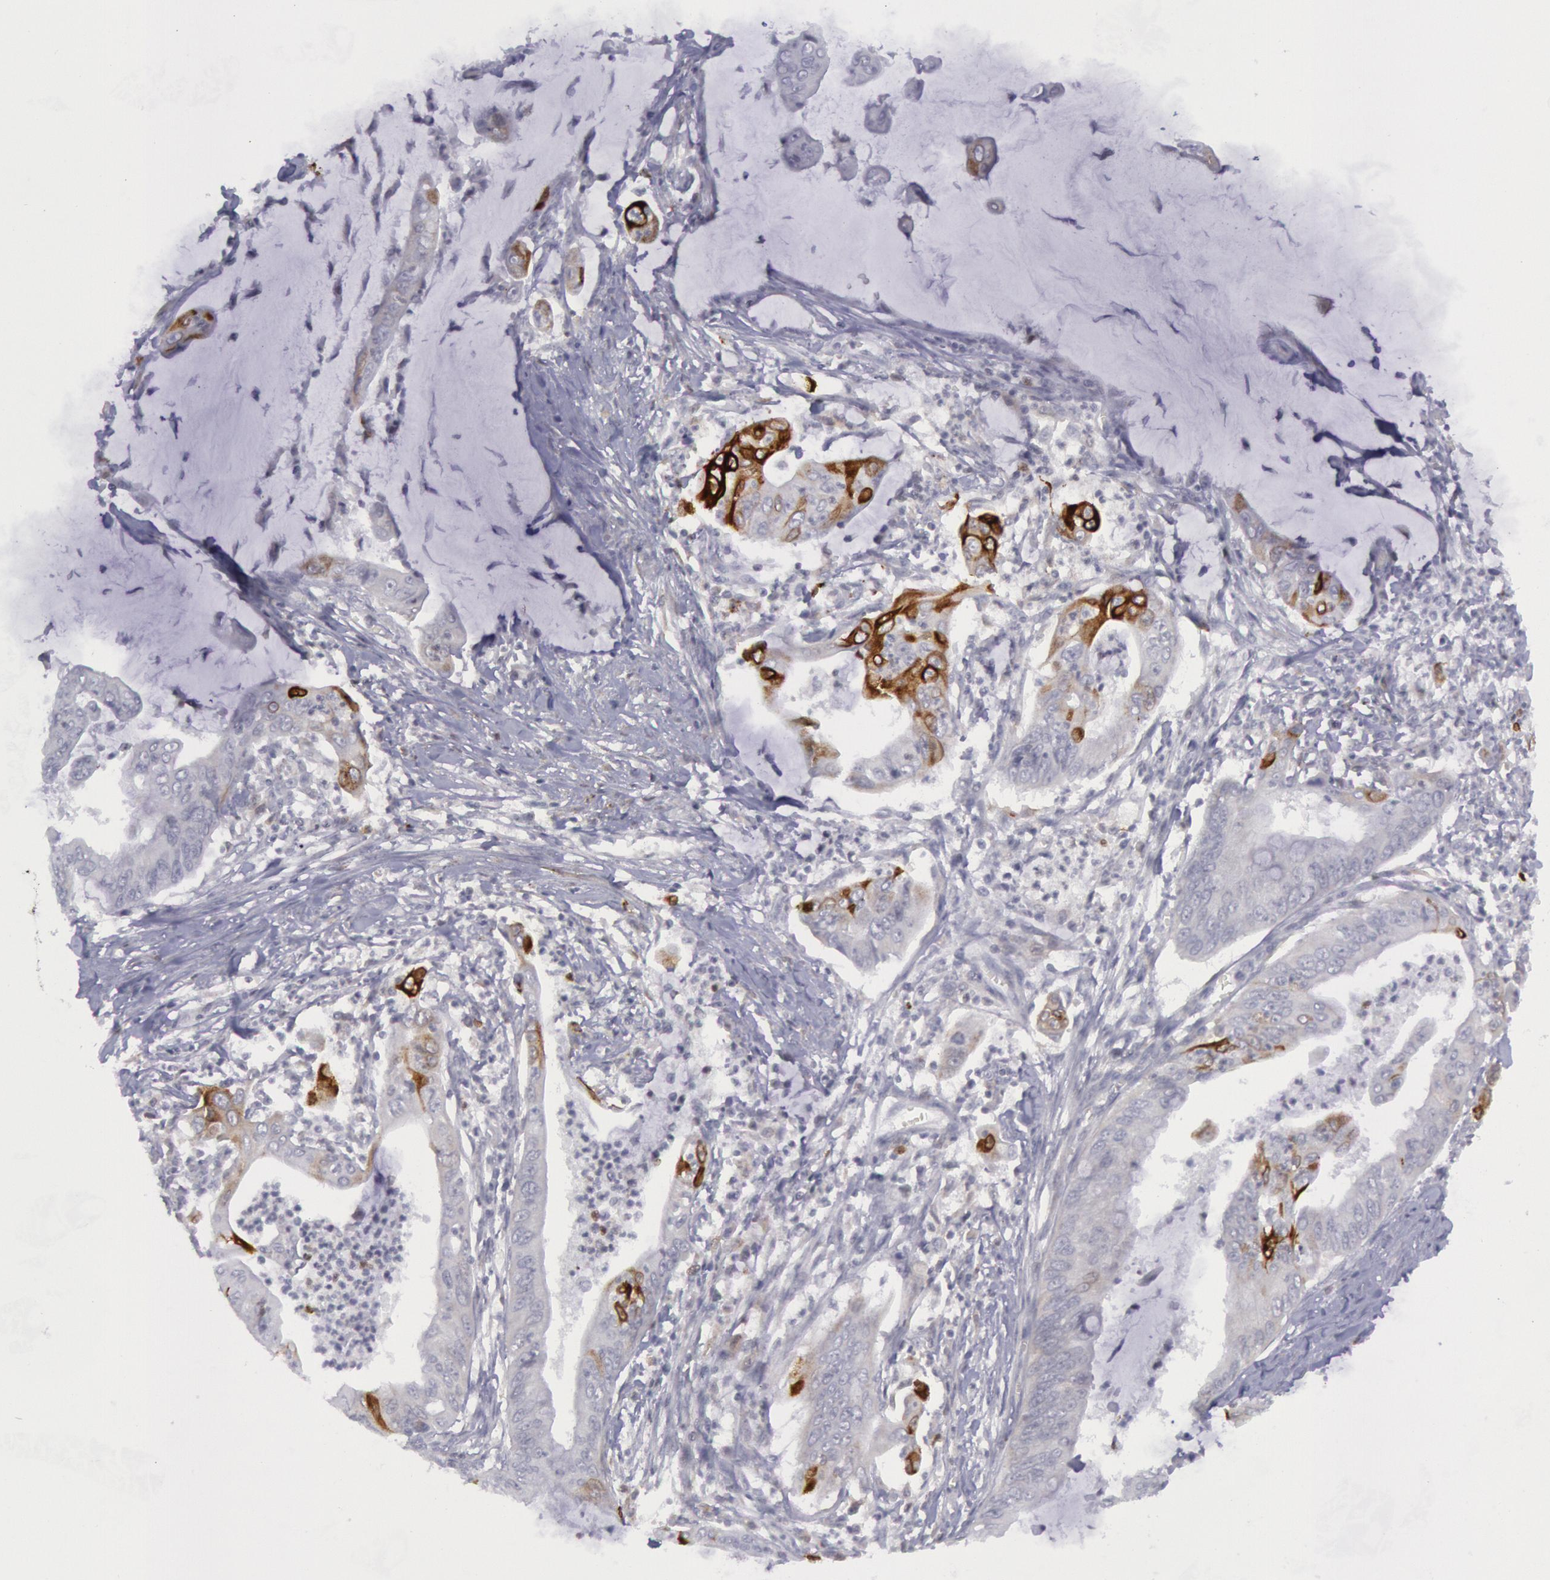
{"staining": {"intensity": "strong", "quantity": "<25%", "location": "cytoplasmic/membranous"}, "tissue": "stomach cancer", "cell_type": "Tumor cells", "image_type": "cancer", "snomed": [{"axis": "morphology", "description": "Adenocarcinoma, NOS"}, {"axis": "topography", "description": "Stomach, upper"}], "caption": "An image showing strong cytoplasmic/membranous positivity in about <25% of tumor cells in stomach cancer (adenocarcinoma), as visualized by brown immunohistochemical staining.", "gene": "PTGS2", "patient": {"sex": "male", "age": 80}}